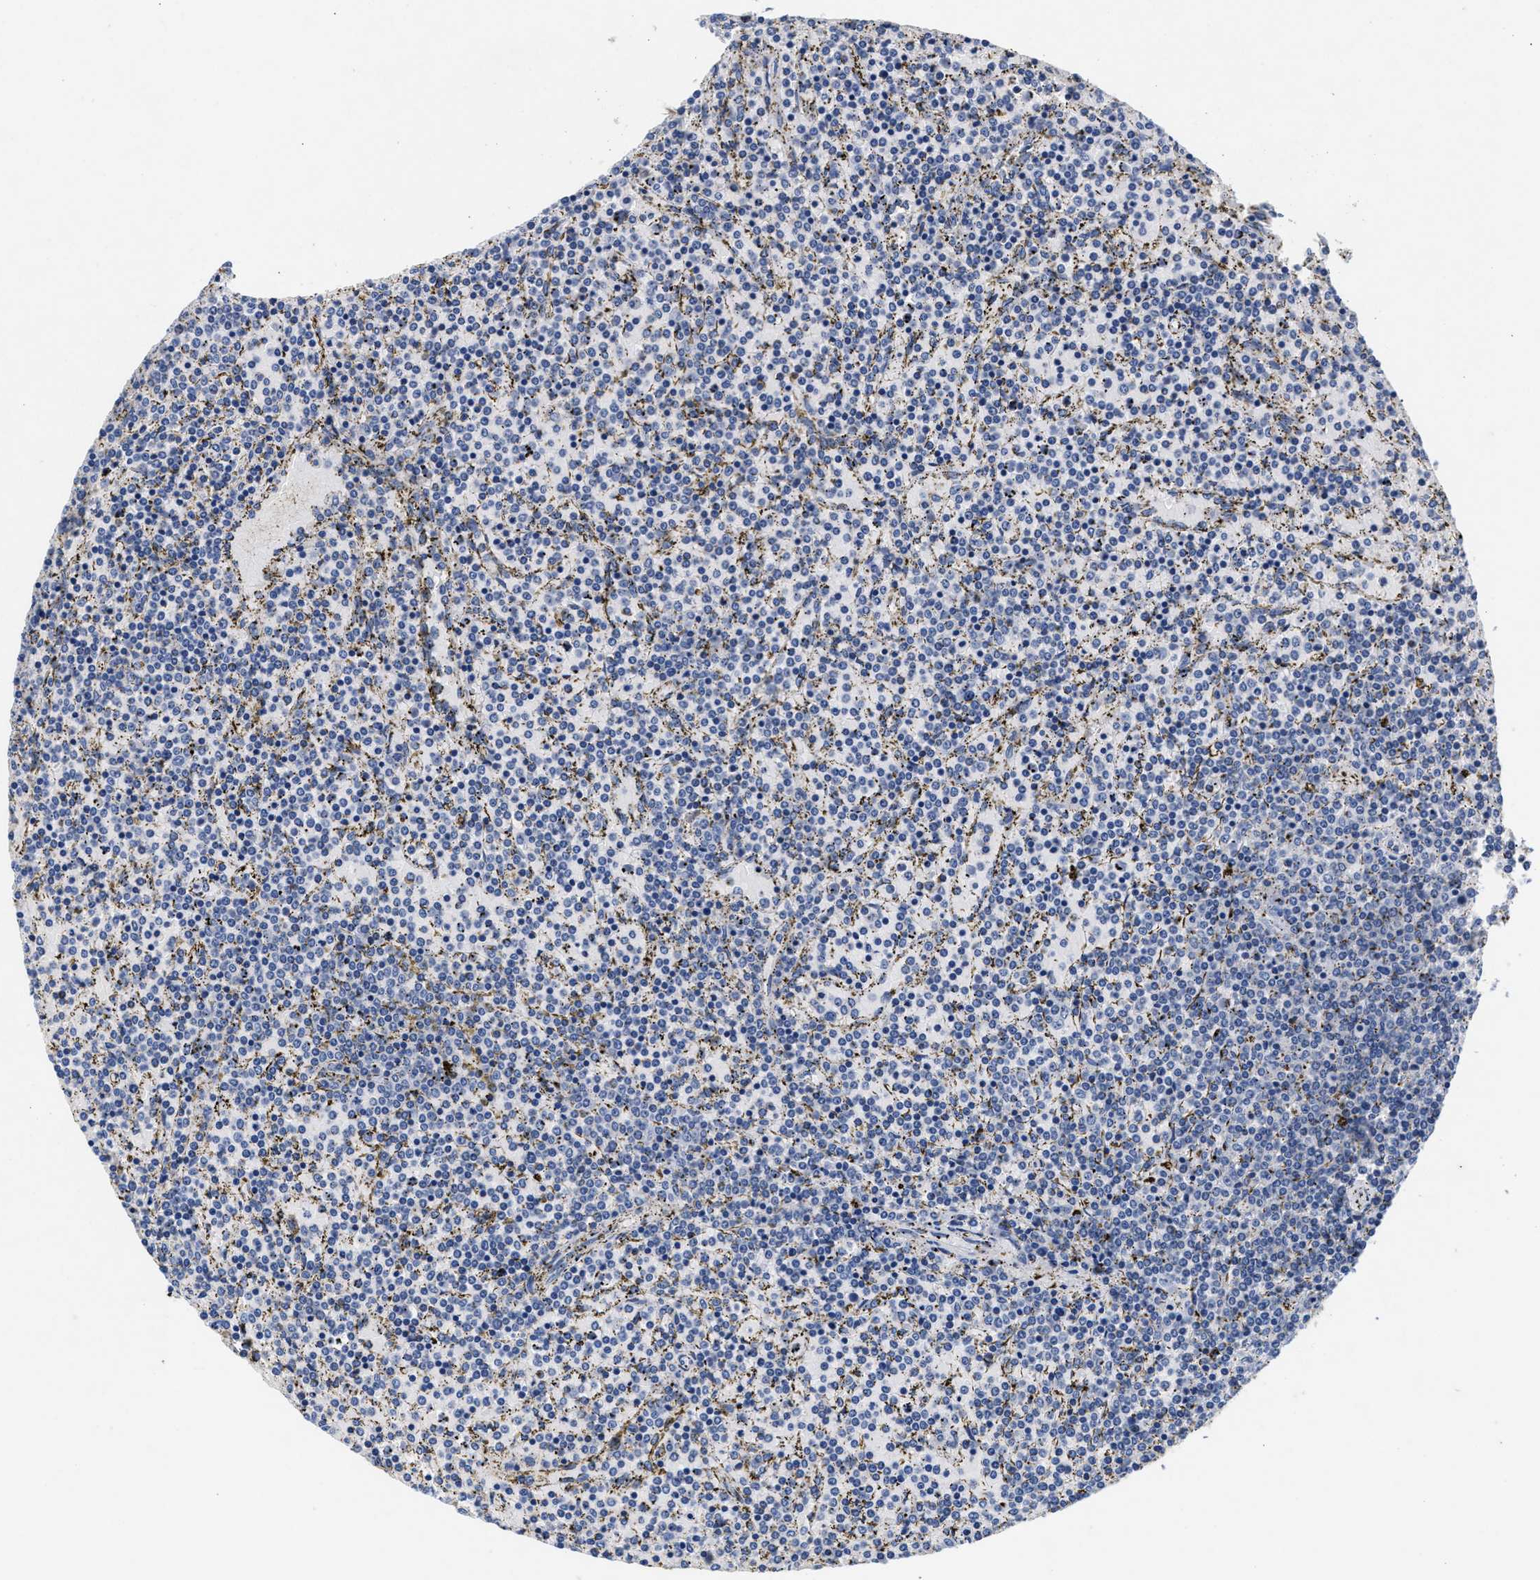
{"staining": {"intensity": "negative", "quantity": "none", "location": "none"}, "tissue": "lymphoma", "cell_type": "Tumor cells", "image_type": "cancer", "snomed": [{"axis": "morphology", "description": "Malignant lymphoma, non-Hodgkin's type, Low grade"}, {"axis": "topography", "description": "Spleen"}], "caption": "Image shows no protein staining in tumor cells of low-grade malignant lymphoma, non-Hodgkin's type tissue. (DAB (3,3'-diaminobenzidine) immunohistochemistry, high magnification).", "gene": "GNAI3", "patient": {"sex": "female", "age": 77}}